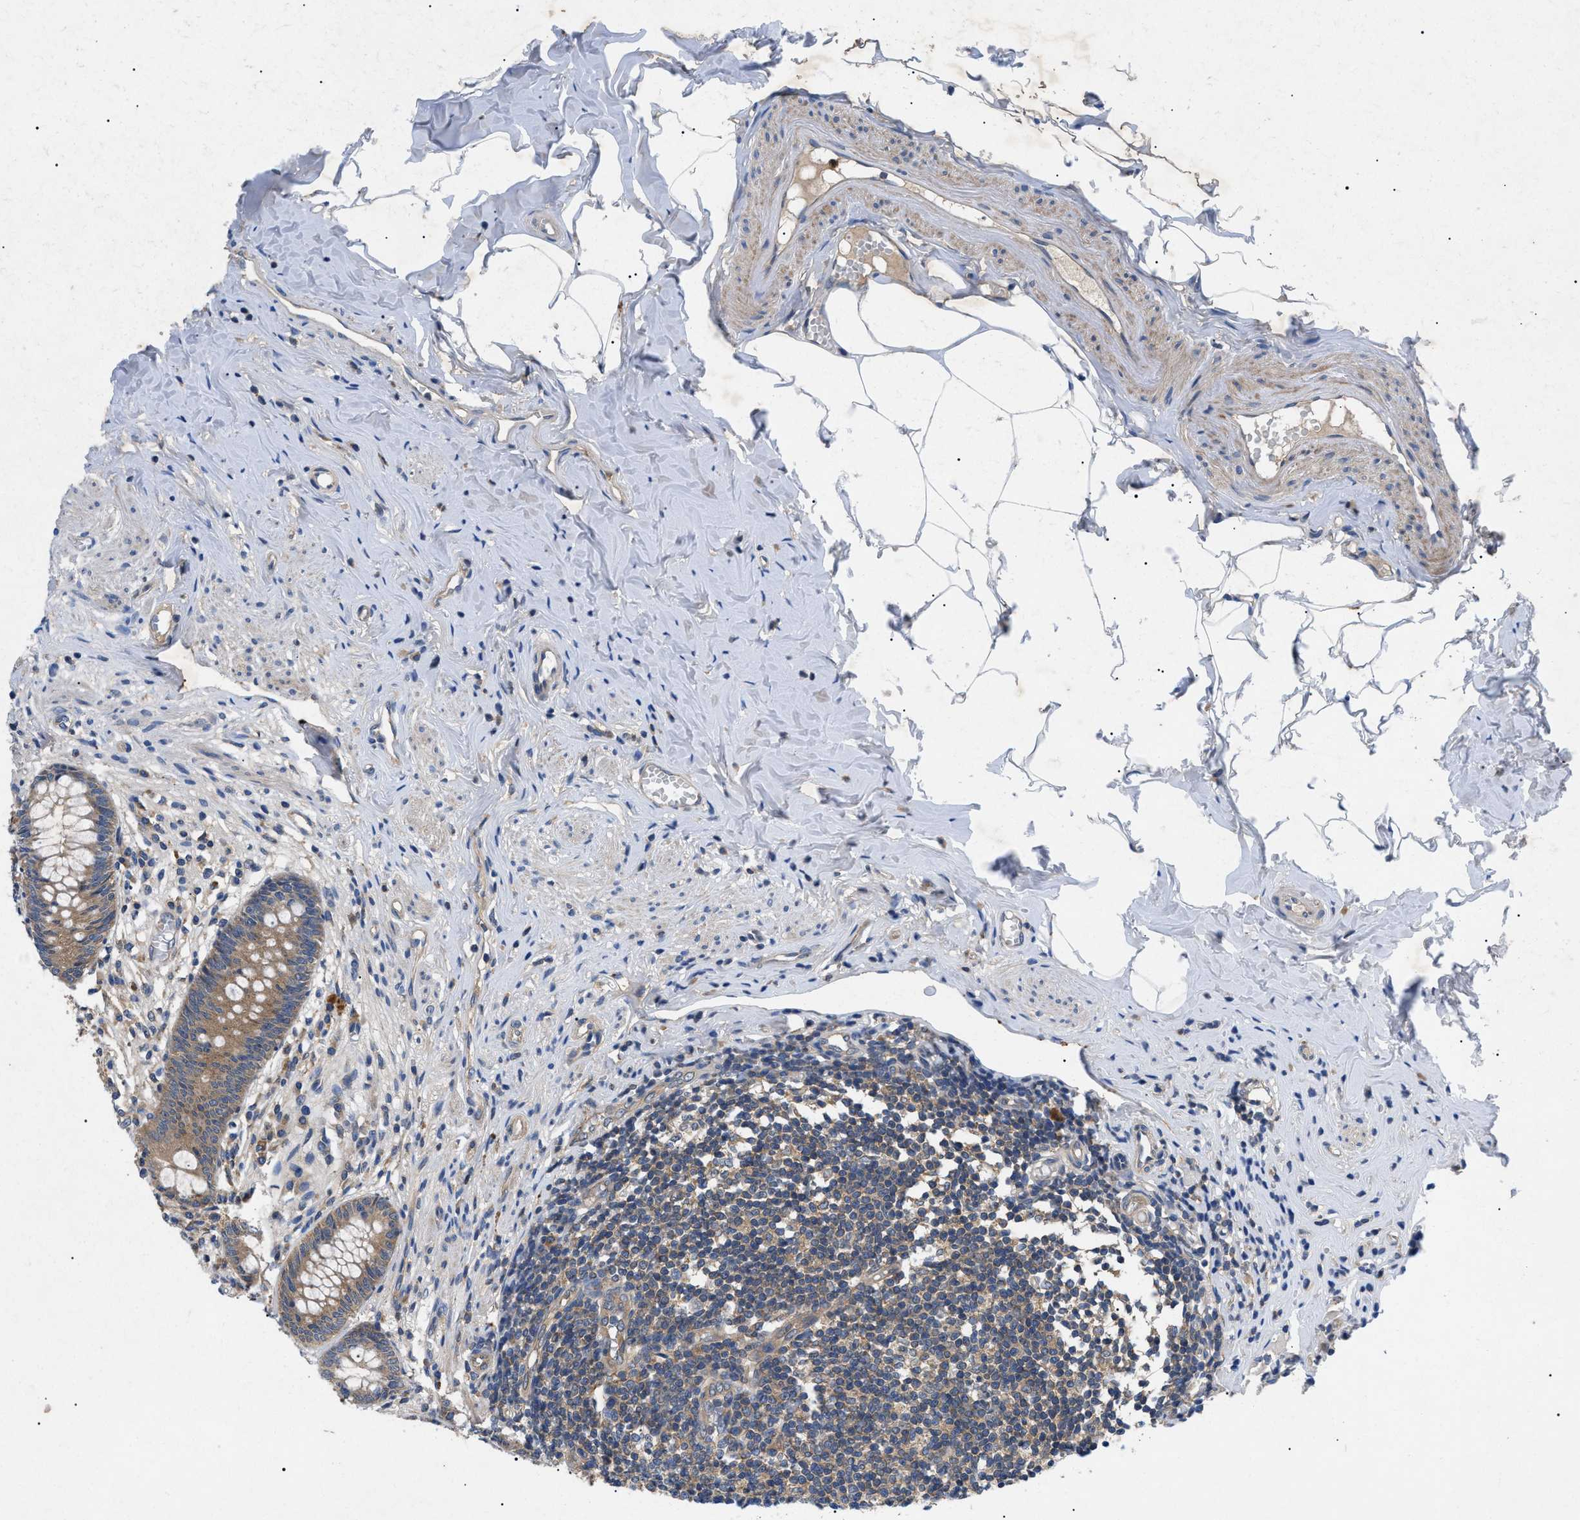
{"staining": {"intensity": "strong", "quantity": ">75%", "location": "cytoplasmic/membranous"}, "tissue": "appendix", "cell_type": "Glandular cells", "image_type": "normal", "snomed": [{"axis": "morphology", "description": "Normal tissue, NOS"}, {"axis": "topography", "description": "Appendix"}], "caption": "Unremarkable appendix demonstrates strong cytoplasmic/membranous positivity in about >75% of glandular cells.", "gene": "RIPK1", "patient": {"sex": "male", "age": 56}}